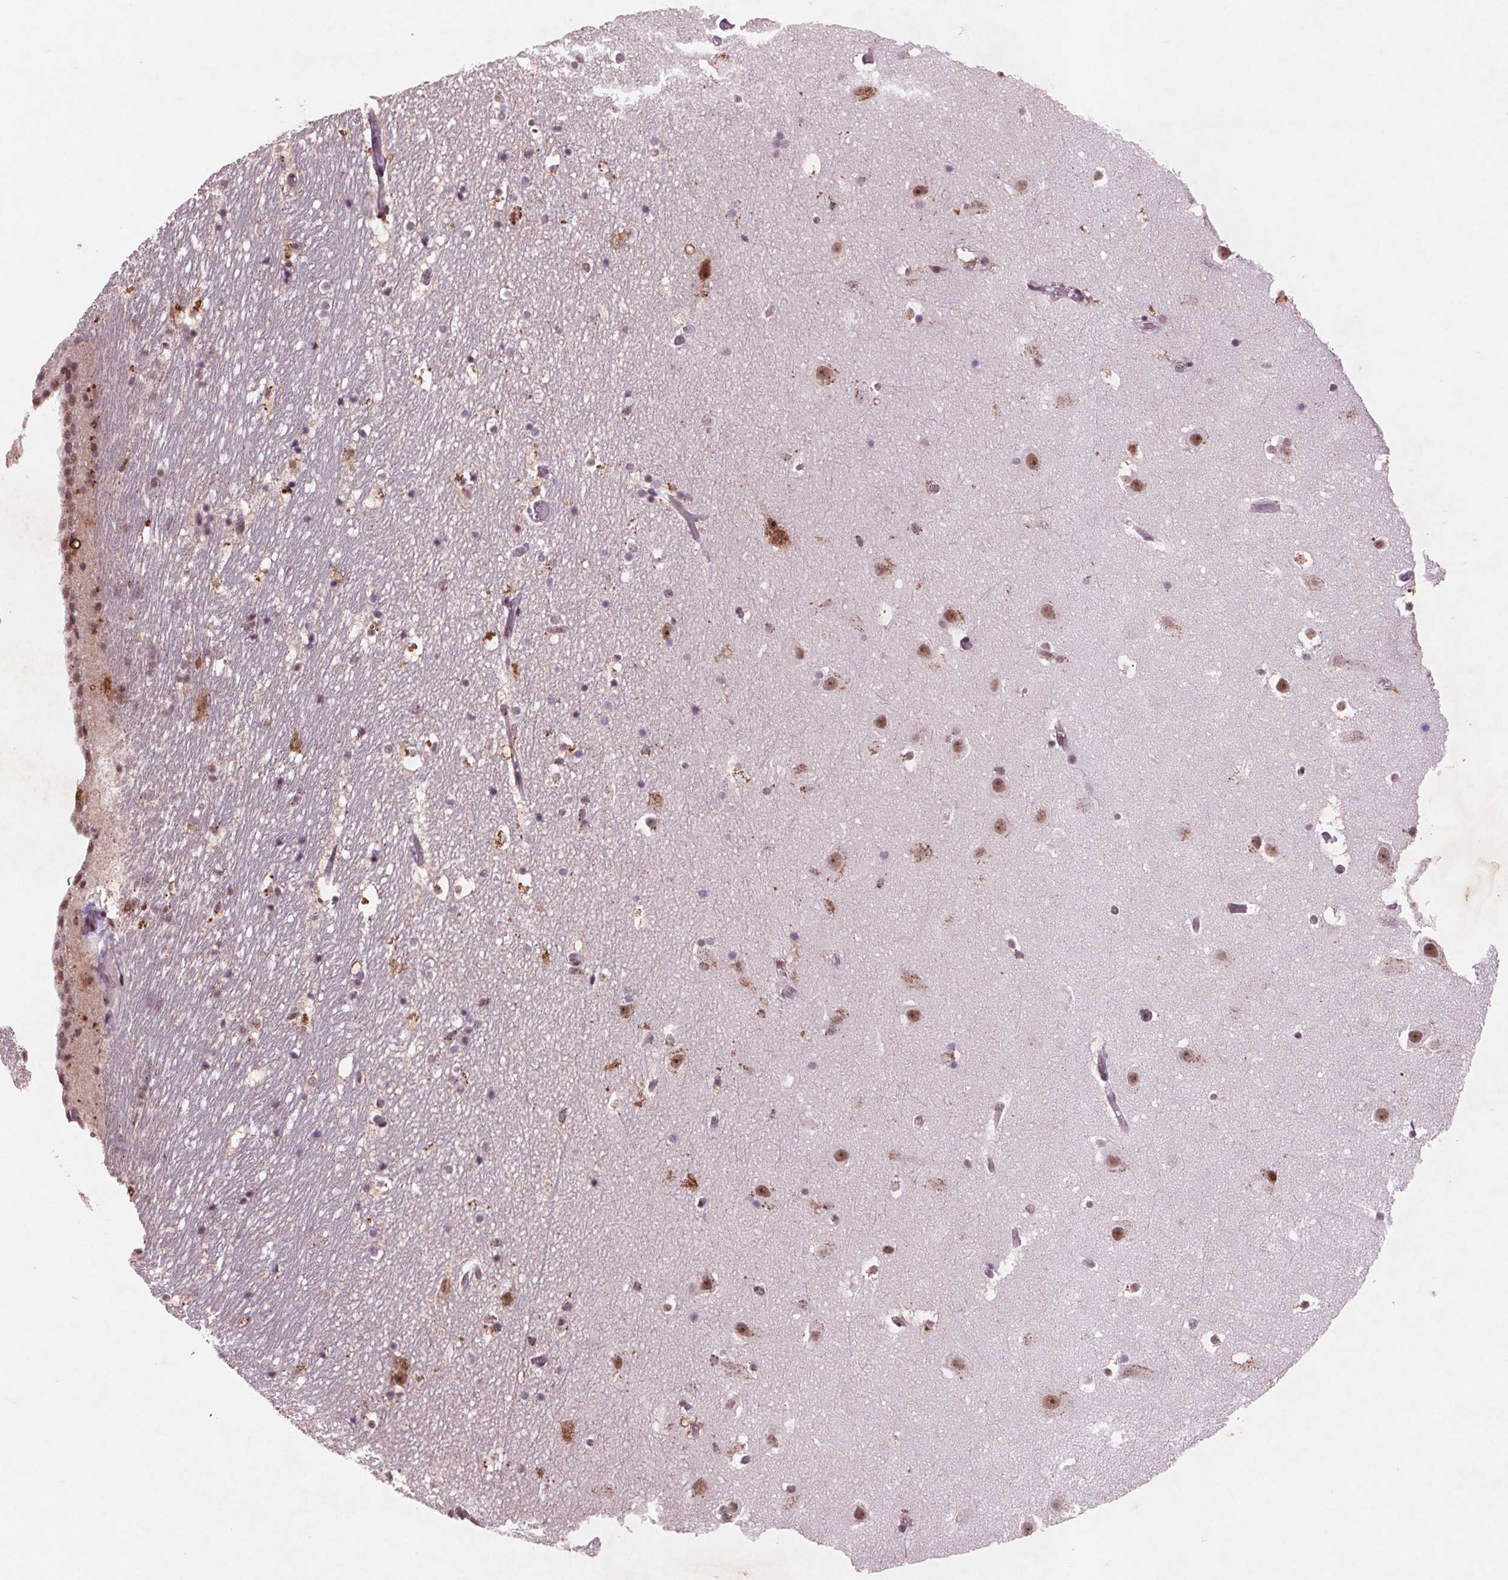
{"staining": {"intensity": "moderate", "quantity": "25%-75%", "location": "nuclear"}, "tissue": "hippocampus", "cell_type": "Glial cells", "image_type": "normal", "snomed": [{"axis": "morphology", "description": "Normal tissue, NOS"}, {"axis": "topography", "description": "Hippocampus"}], "caption": "Immunohistochemistry of normal human hippocampus demonstrates medium levels of moderate nuclear staining in approximately 25%-75% of glial cells. Using DAB (3,3'-diaminobenzidine) (brown) and hematoxylin (blue) stains, captured at high magnification using brightfield microscopy.", "gene": "RPS6KA2", "patient": {"sex": "male", "age": 26}}